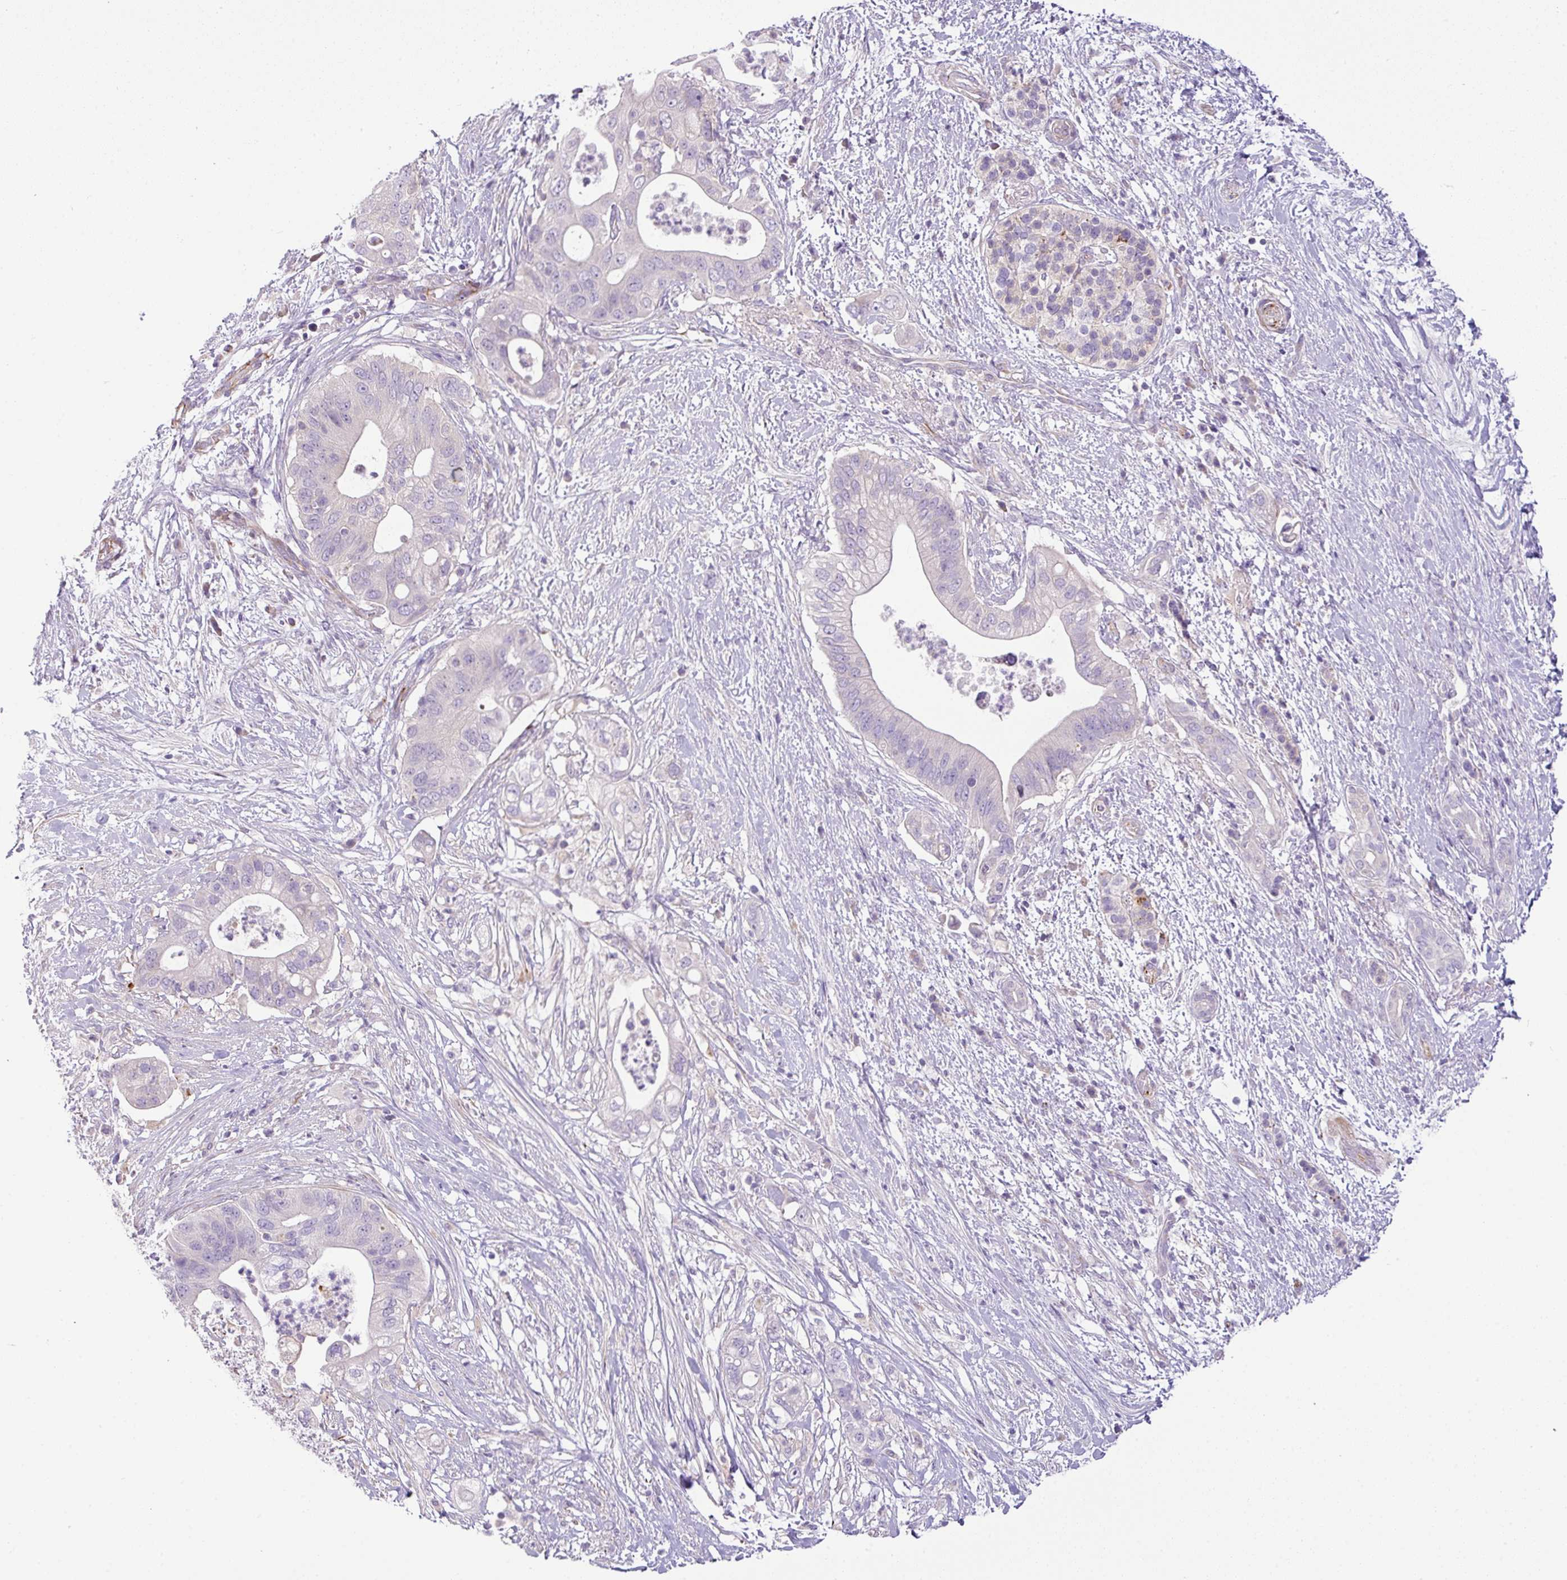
{"staining": {"intensity": "negative", "quantity": "none", "location": "none"}, "tissue": "pancreatic cancer", "cell_type": "Tumor cells", "image_type": "cancer", "snomed": [{"axis": "morphology", "description": "Adenocarcinoma, NOS"}, {"axis": "topography", "description": "Pancreas"}], "caption": "This photomicrograph is of pancreatic adenocarcinoma stained with immunohistochemistry (IHC) to label a protein in brown with the nuclei are counter-stained blue. There is no staining in tumor cells.", "gene": "ENSG00000273748", "patient": {"sex": "female", "age": 72}}